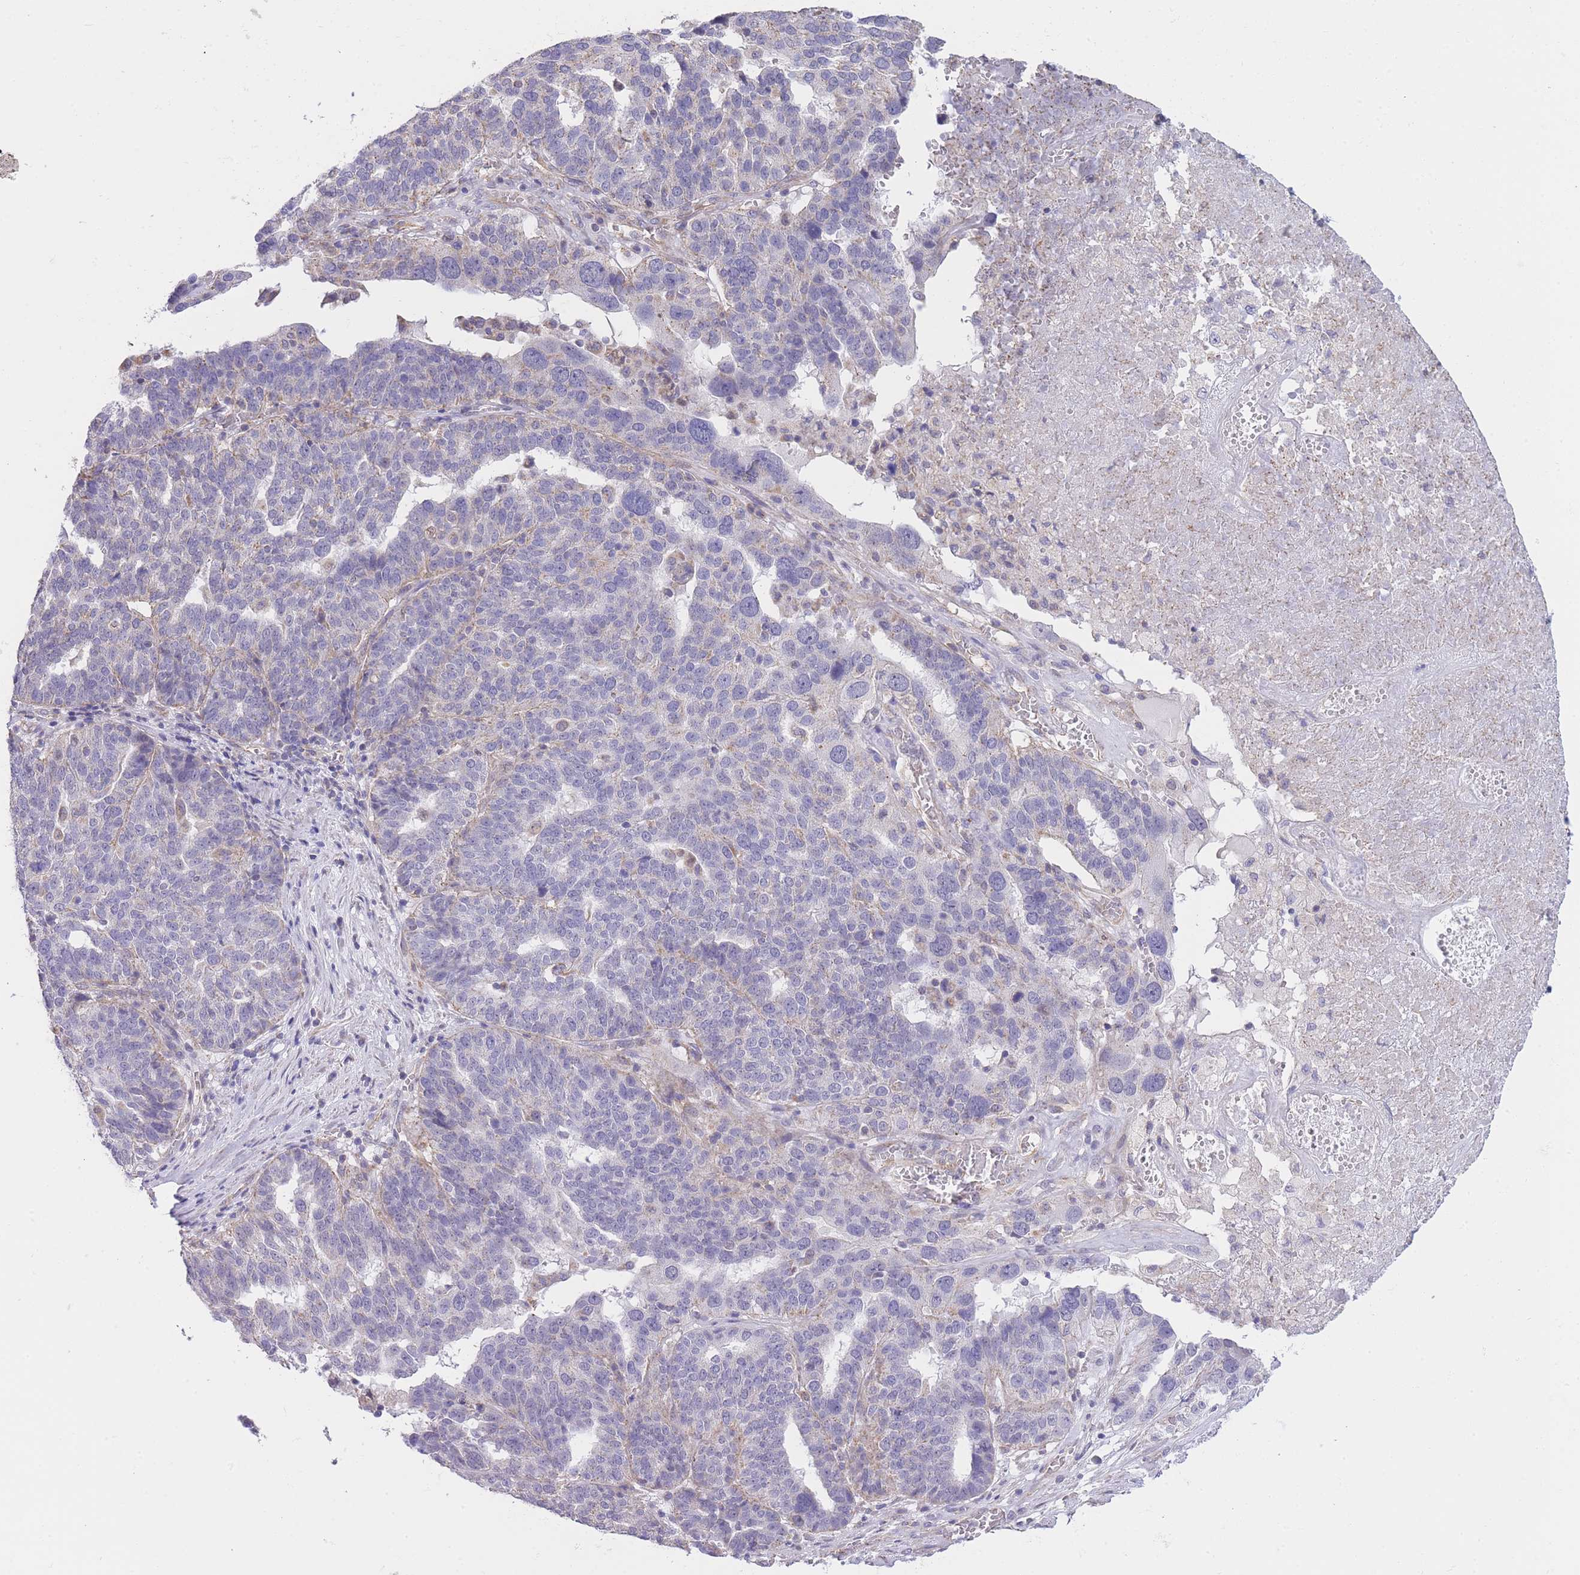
{"staining": {"intensity": "negative", "quantity": "none", "location": "none"}, "tissue": "ovarian cancer", "cell_type": "Tumor cells", "image_type": "cancer", "snomed": [{"axis": "morphology", "description": "Cystadenocarcinoma, serous, NOS"}, {"axis": "topography", "description": "Ovary"}], "caption": "DAB (3,3'-diaminobenzidine) immunohistochemical staining of ovarian cancer exhibits no significant positivity in tumor cells.", "gene": "CTBP1", "patient": {"sex": "female", "age": 59}}